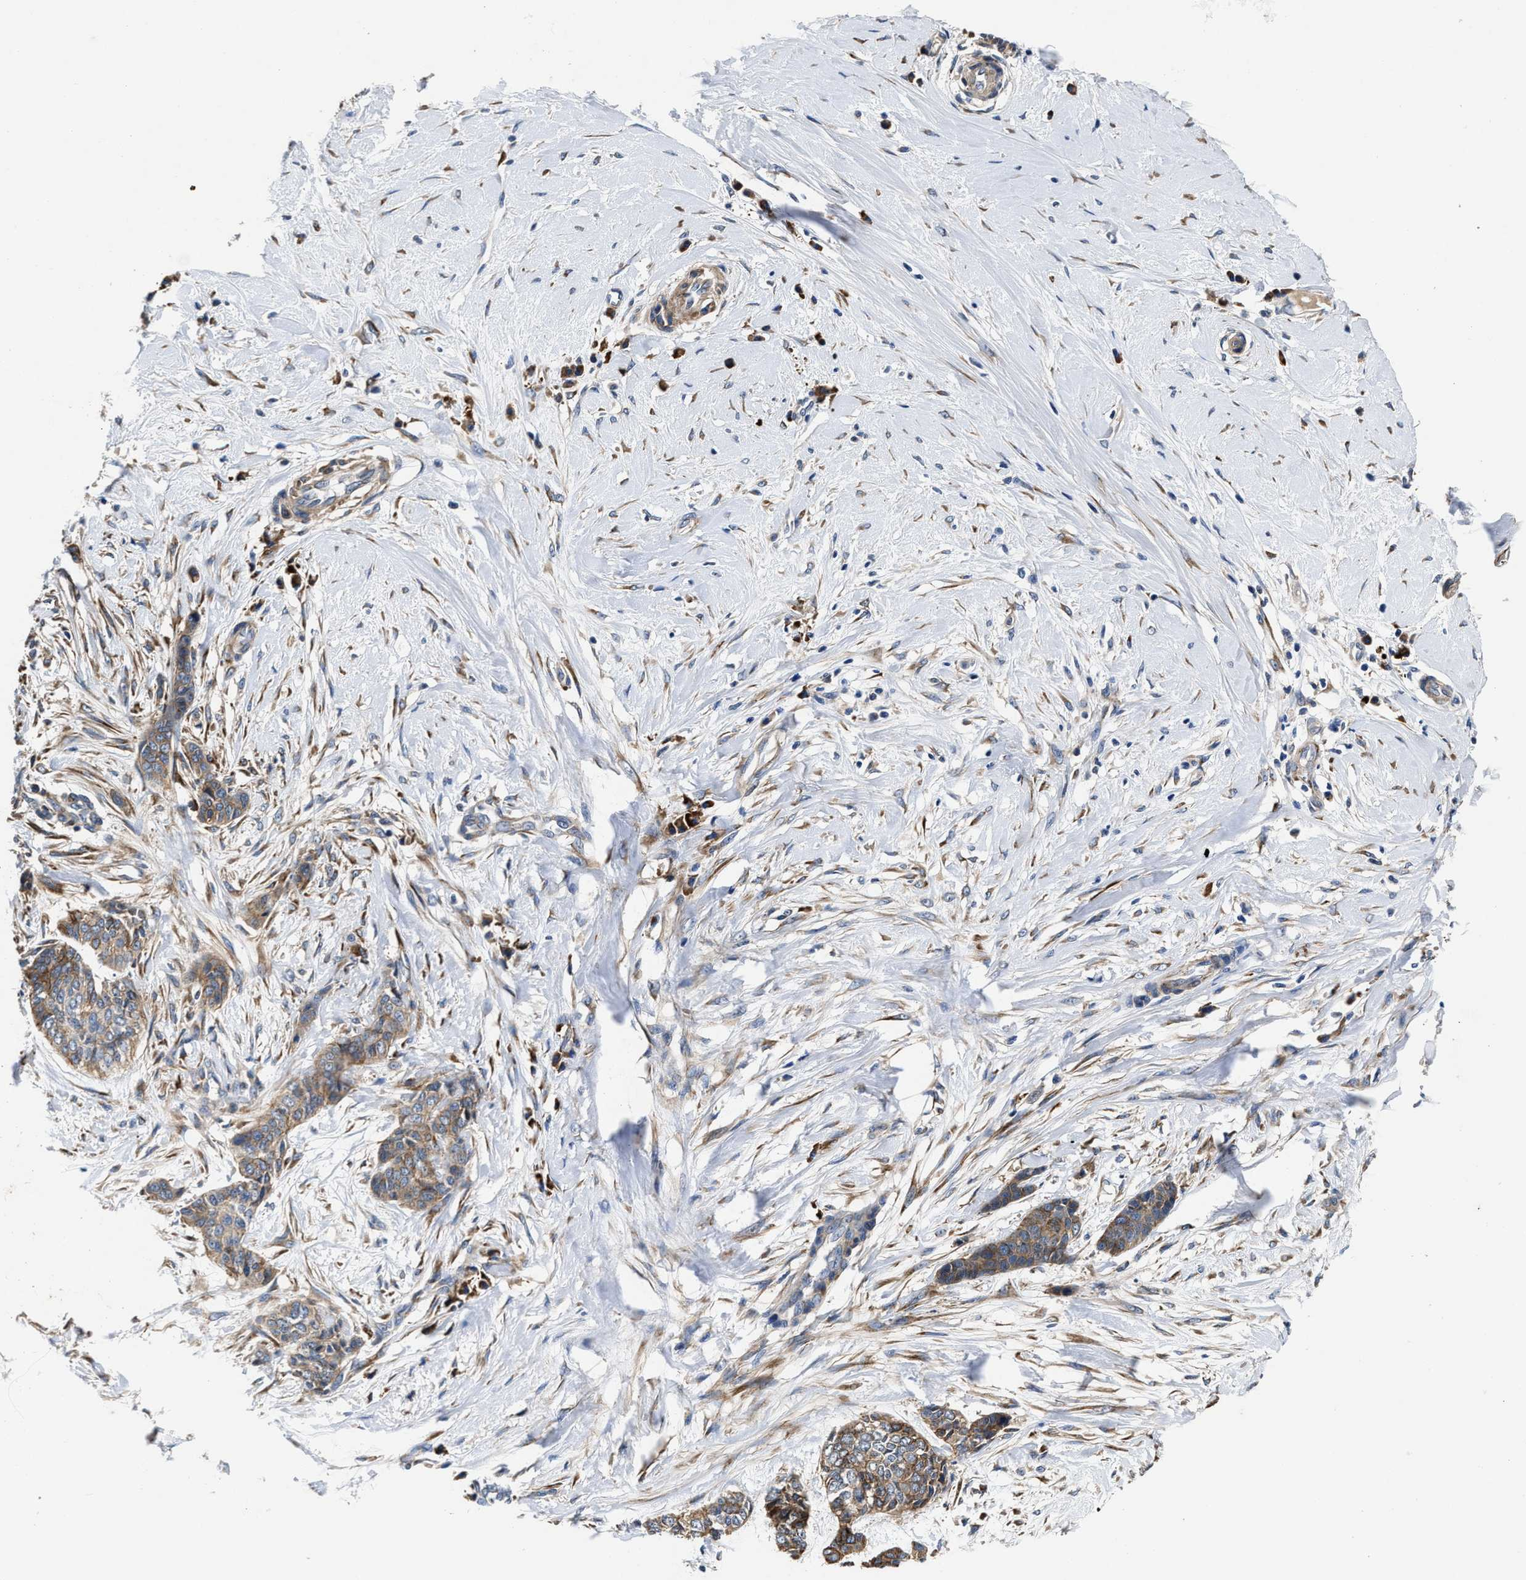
{"staining": {"intensity": "moderate", "quantity": ">75%", "location": "cytoplasmic/membranous"}, "tissue": "skin cancer", "cell_type": "Tumor cells", "image_type": "cancer", "snomed": [{"axis": "morphology", "description": "Basal cell carcinoma"}, {"axis": "topography", "description": "Skin"}], "caption": "High-magnification brightfield microscopy of skin cancer stained with DAB (3,3'-diaminobenzidine) (brown) and counterstained with hematoxylin (blue). tumor cells exhibit moderate cytoplasmic/membranous staining is appreciated in about>75% of cells.", "gene": "SLC12A2", "patient": {"sex": "female", "age": 64}}